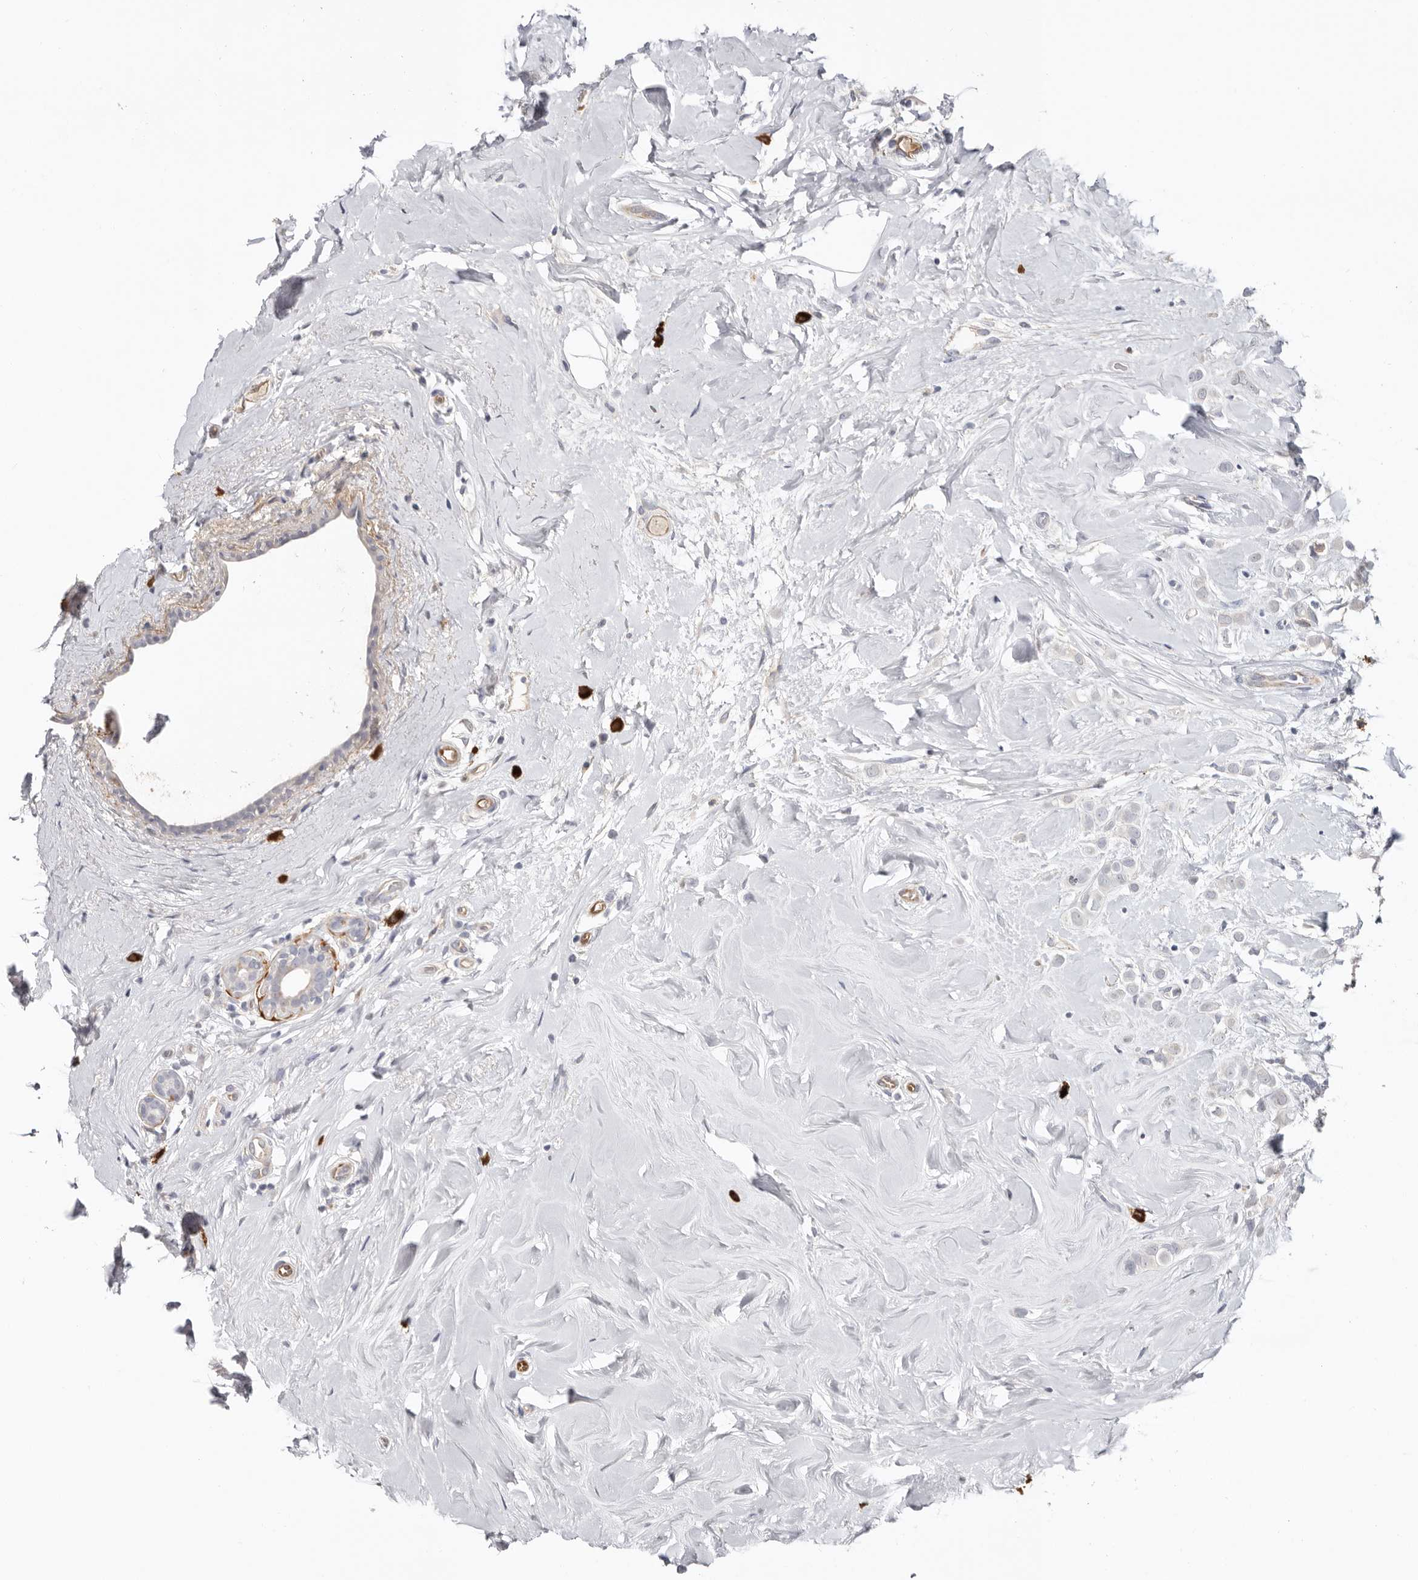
{"staining": {"intensity": "negative", "quantity": "none", "location": "none"}, "tissue": "breast cancer", "cell_type": "Tumor cells", "image_type": "cancer", "snomed": [{"axis": "morphology", "description": "Lobular carcinoma"}, {"axis": "topography", "description": "Breast"}], "caption": "A high-resolution histopathology image shows immunohistochemistry staining of breast cancer (lobular carcinoma), which reveals no significant expression in tumor cells.", "gene": "PKDCC", "patient": {"sex": "female", "age": 47}}